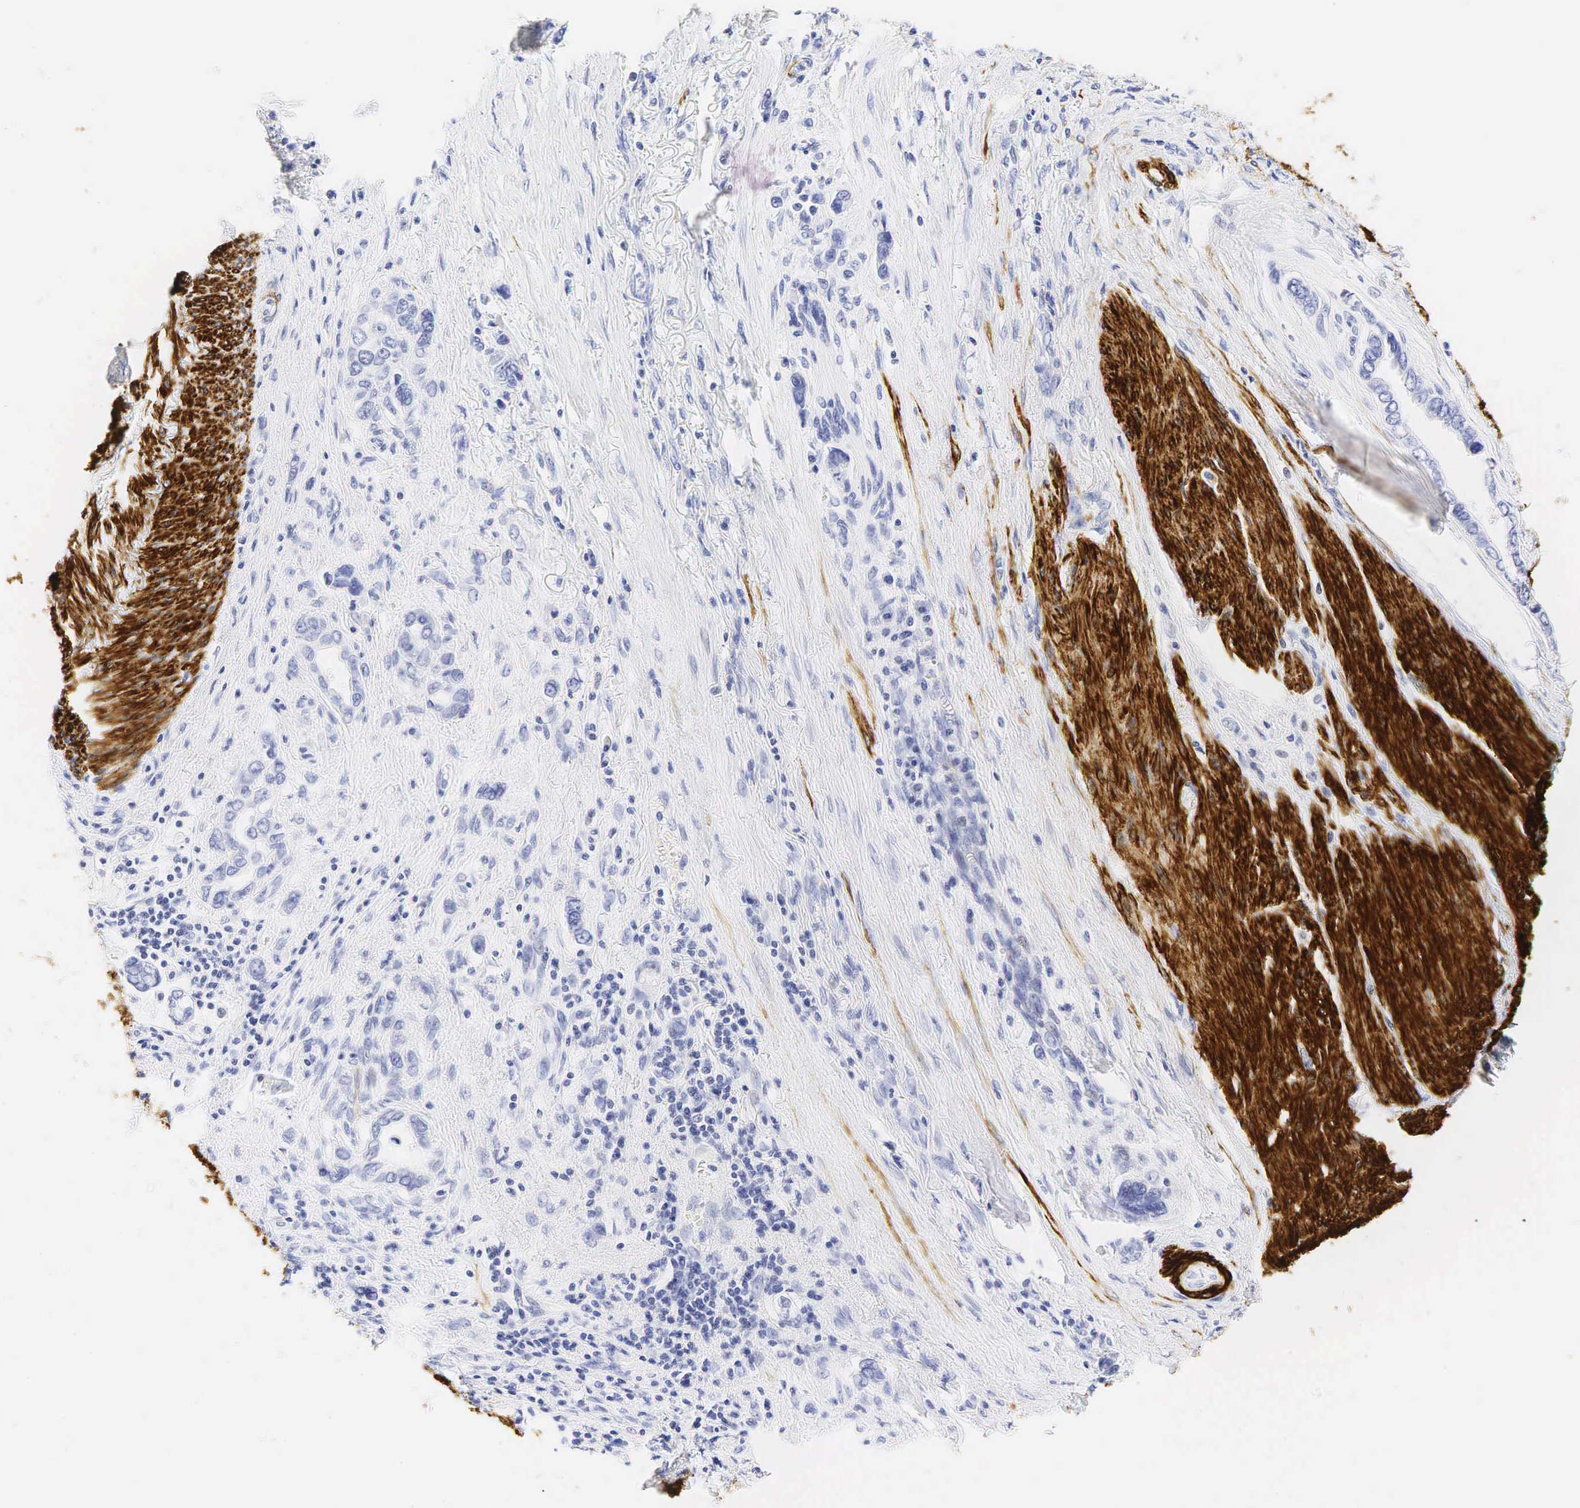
{"staining": {"intensity": "negative", "quantity": "none", "location": "none"}, "tissue": "stomach cancer", "cell_type": "Tumor cells", "image_type": "cancer", "snomed": [{"axis": "morphology", "description": "Adenocarcinoma, NOS"}, {"axis": "topography", "description": "Stomach"}], "caption": "The immunohistochemistry image has no significant expression in tumor cells of adenocarcinoma (stomach) tissue. (DAB IHC, high magnification).", "gene": "CALD1", "patient": {"sex": "male", "age": 78}}